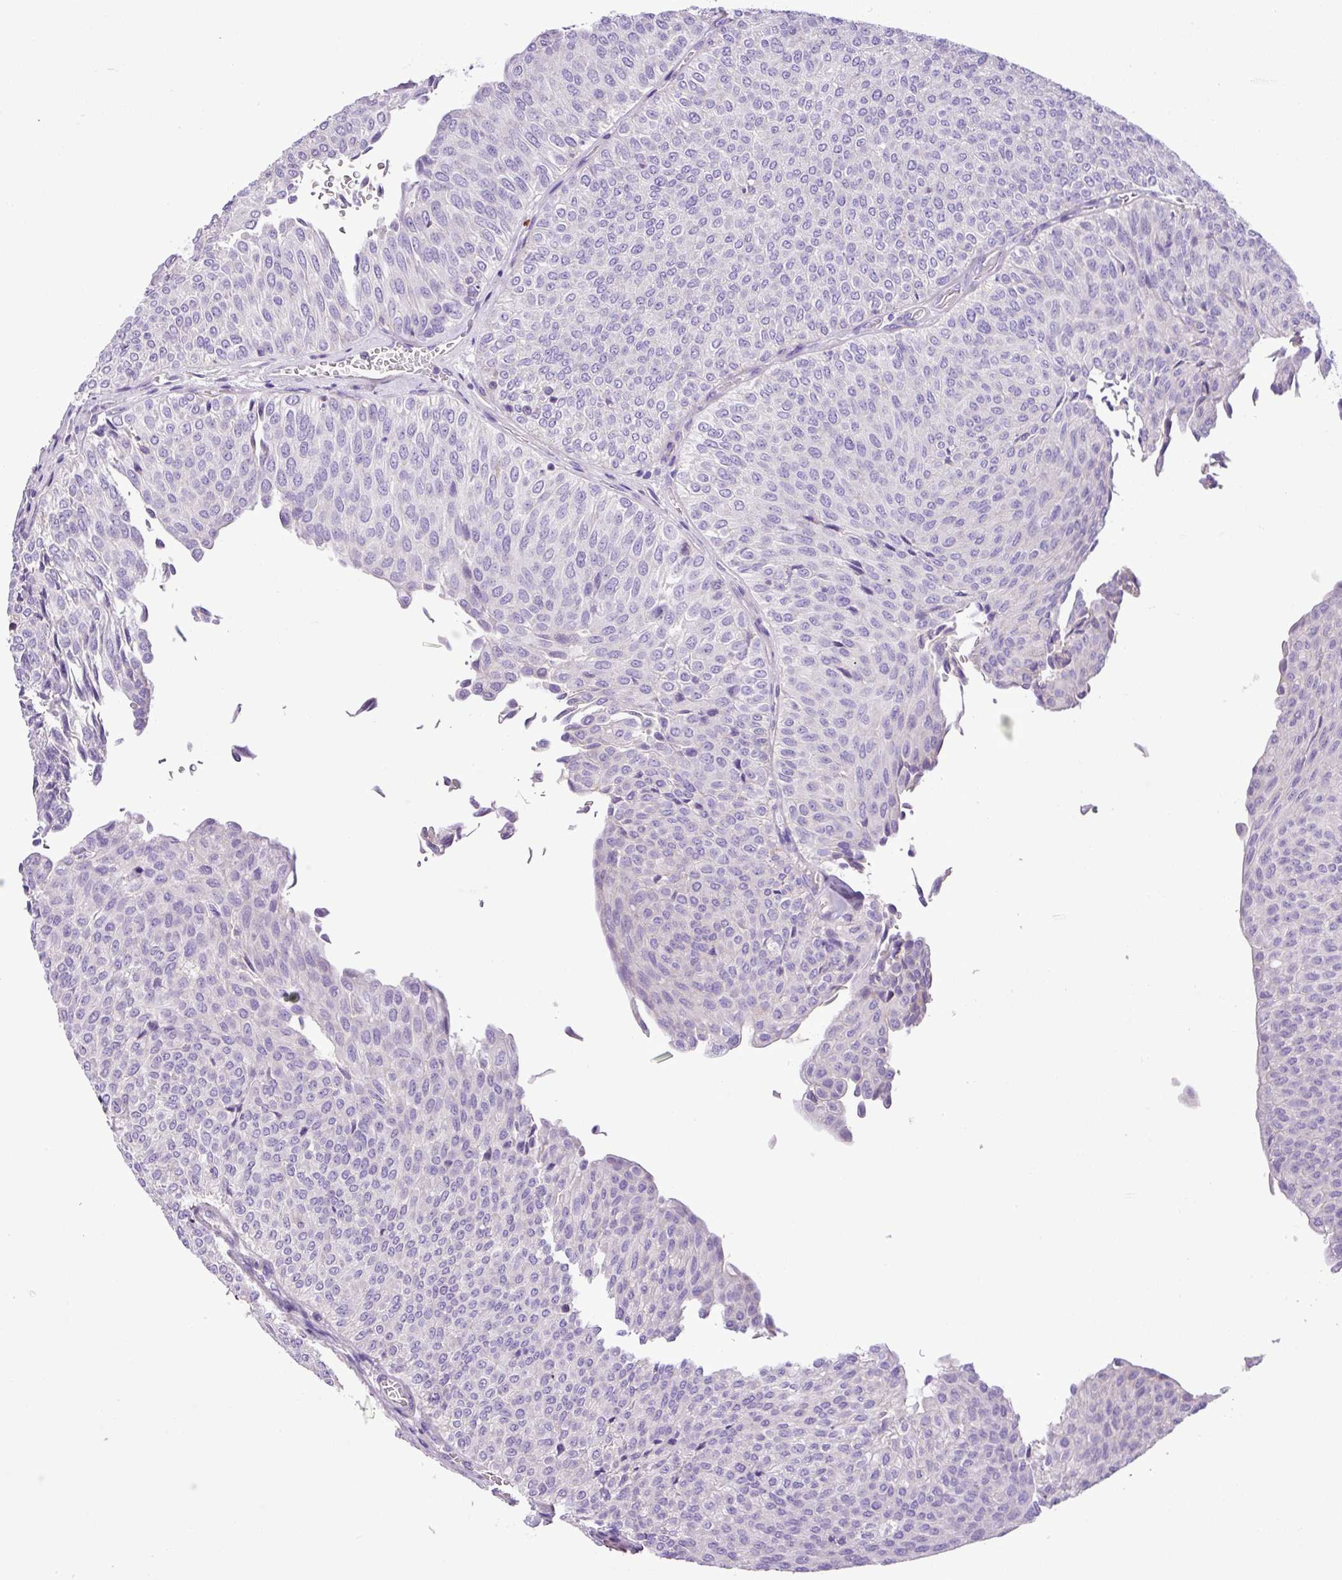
{"staining": {"intensity": "negative", "quantity": "none", "location": "none"}, "tissue": "urothelial cancer", "cell_type": "Tumor cells", "image_type": "cancer", "snomed": [{"axis": "morphology", "description": "Urothelial carcinoma, Low grade"}, {"axis": "topography", "description": "Urinary bladder"}], "caption": "A micrograph of human urothelial carcinoma (low-grade) is negative for staining in tumor cells.", "gene": "ZNF334", "patient": {"sex": "male", "age": 78}}